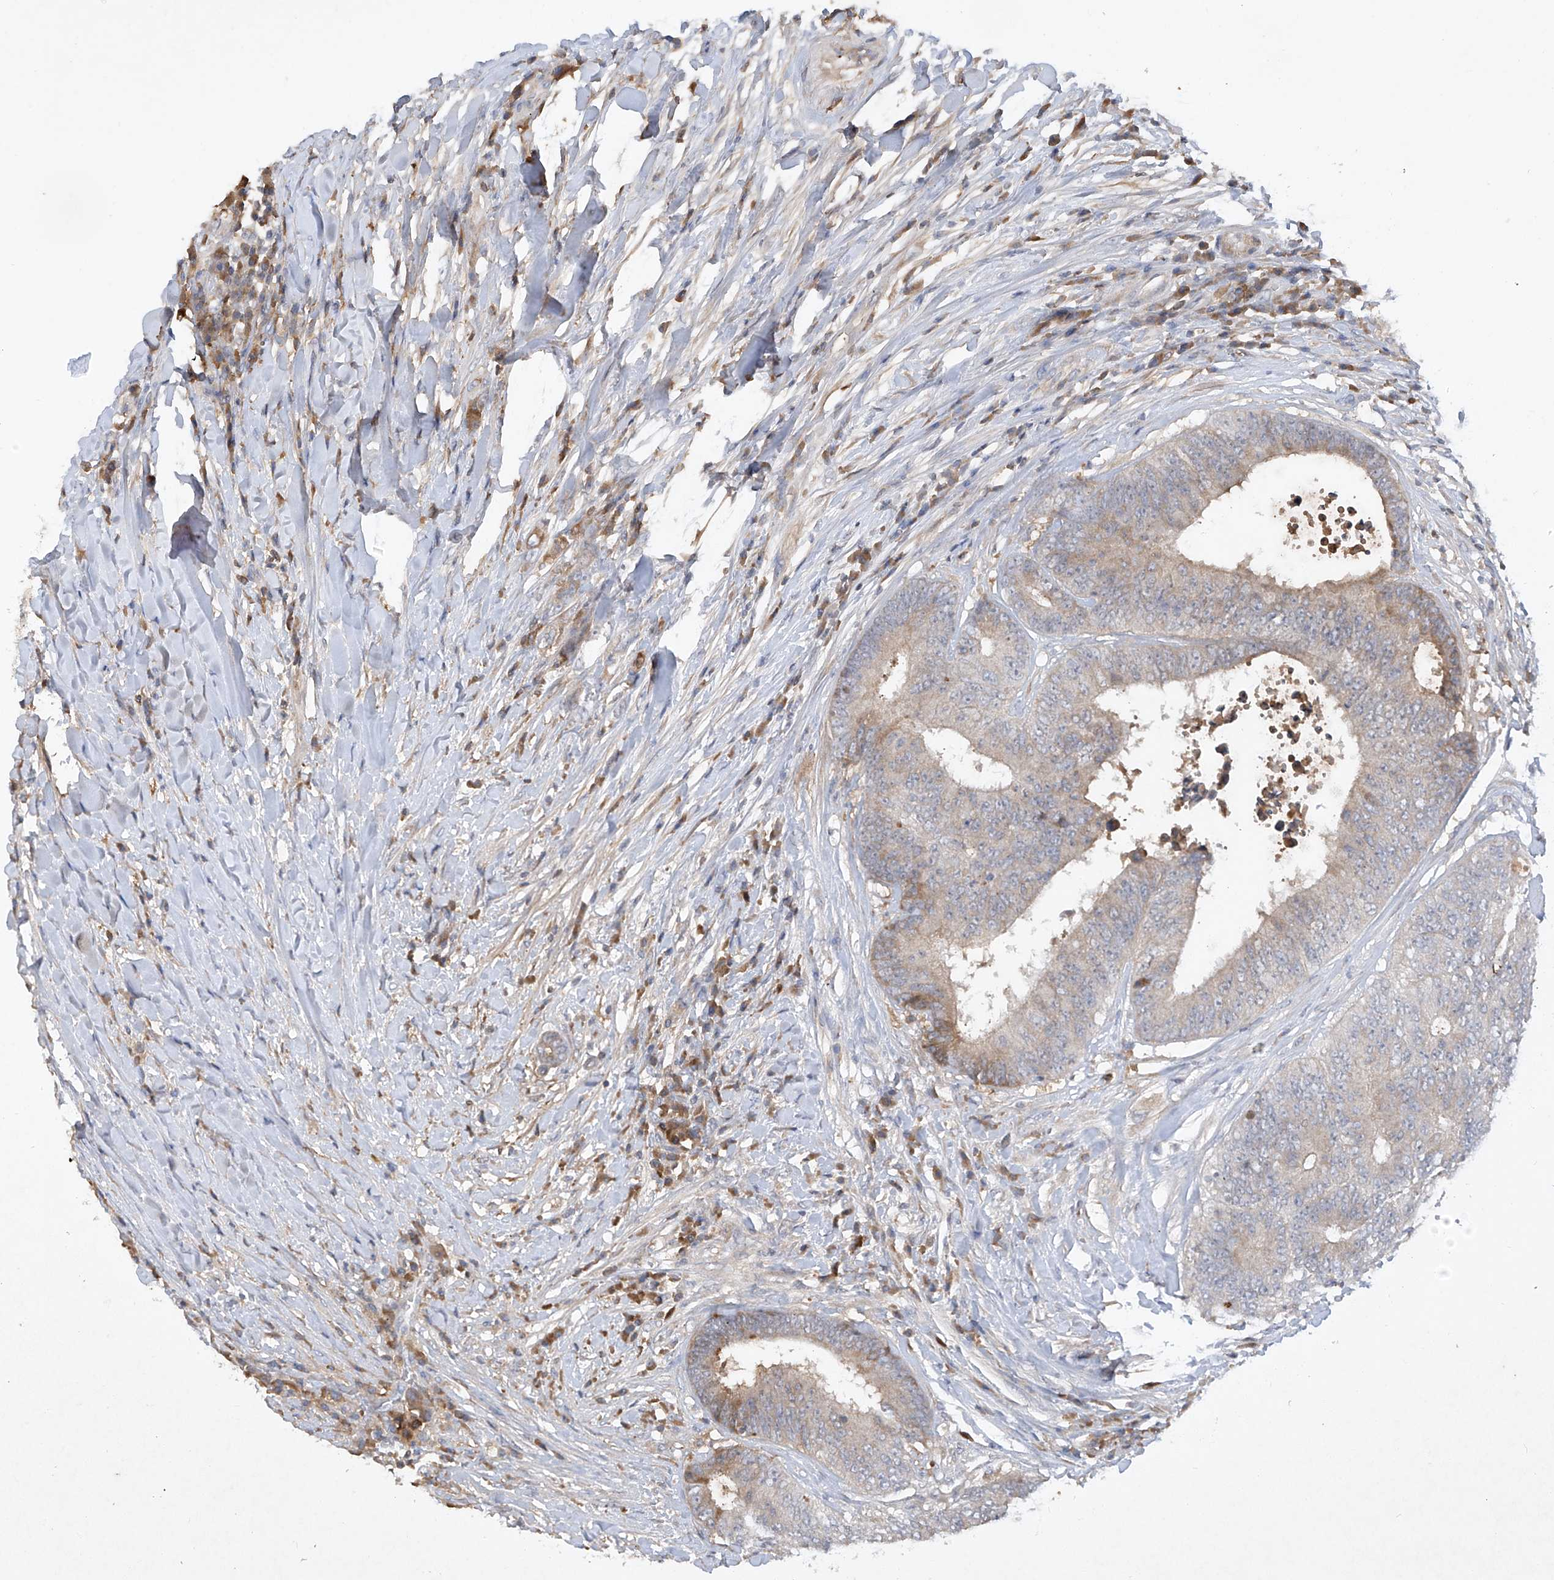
{"staining": {"intensity": "weak", "quantity": "<25%", "location": "cytoplasmic/membranous"}, "tissue": "colorectal cancer", "cell_type": "Tumor cells", "image_type": "cancer", "snomed": [{"axis": "morphology", "description": "Adenocarcinoma, NOS"}, {"axis": "topography", "description": "Rectum"}], "caption": "This is an immunohistochemistry (IHC) micrograph of colorectal adenocarcinoma. There is no positivity in tumor cells.", "gene": "HAS3", "patient": {"sex": "male", "age": 72}}